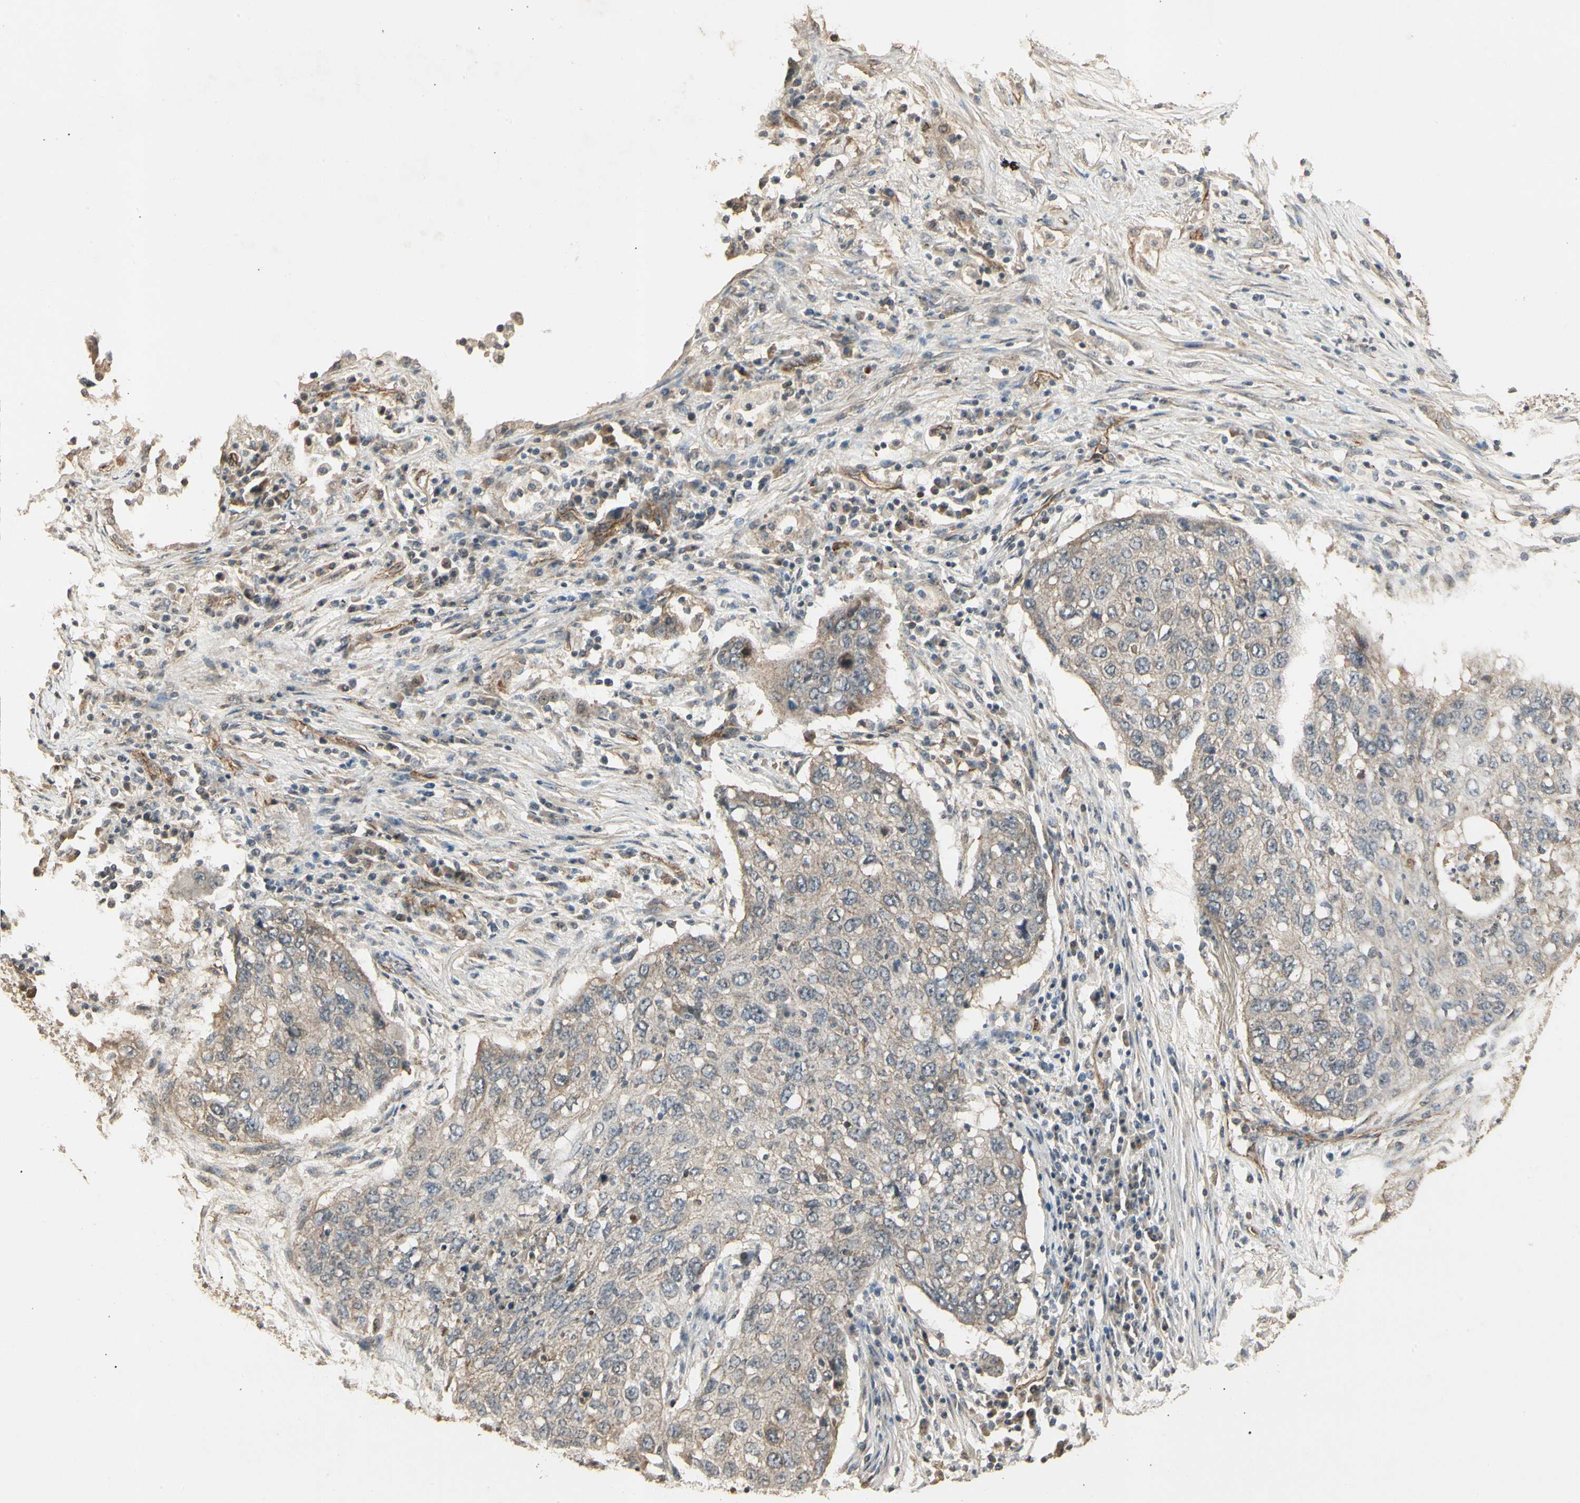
{"staining": {"intensity": "negative", "quantity": "none", "location": "none"}, "tissue": "lung cancer", "cell_type": "Tumor cells", "image_type": "cancer", "snomed": [{"axis": "morphology", "description": "Squamous cell carcinoma, NOS"}, {"axis": "topography", "description": "Lung"}], "caption": "IHC micrograph of lung cancer stained for a protein (brown), which displays no expression in tumor cells.", "gene": "RNF180", "patient": {"sex": "female", "age": 63}}